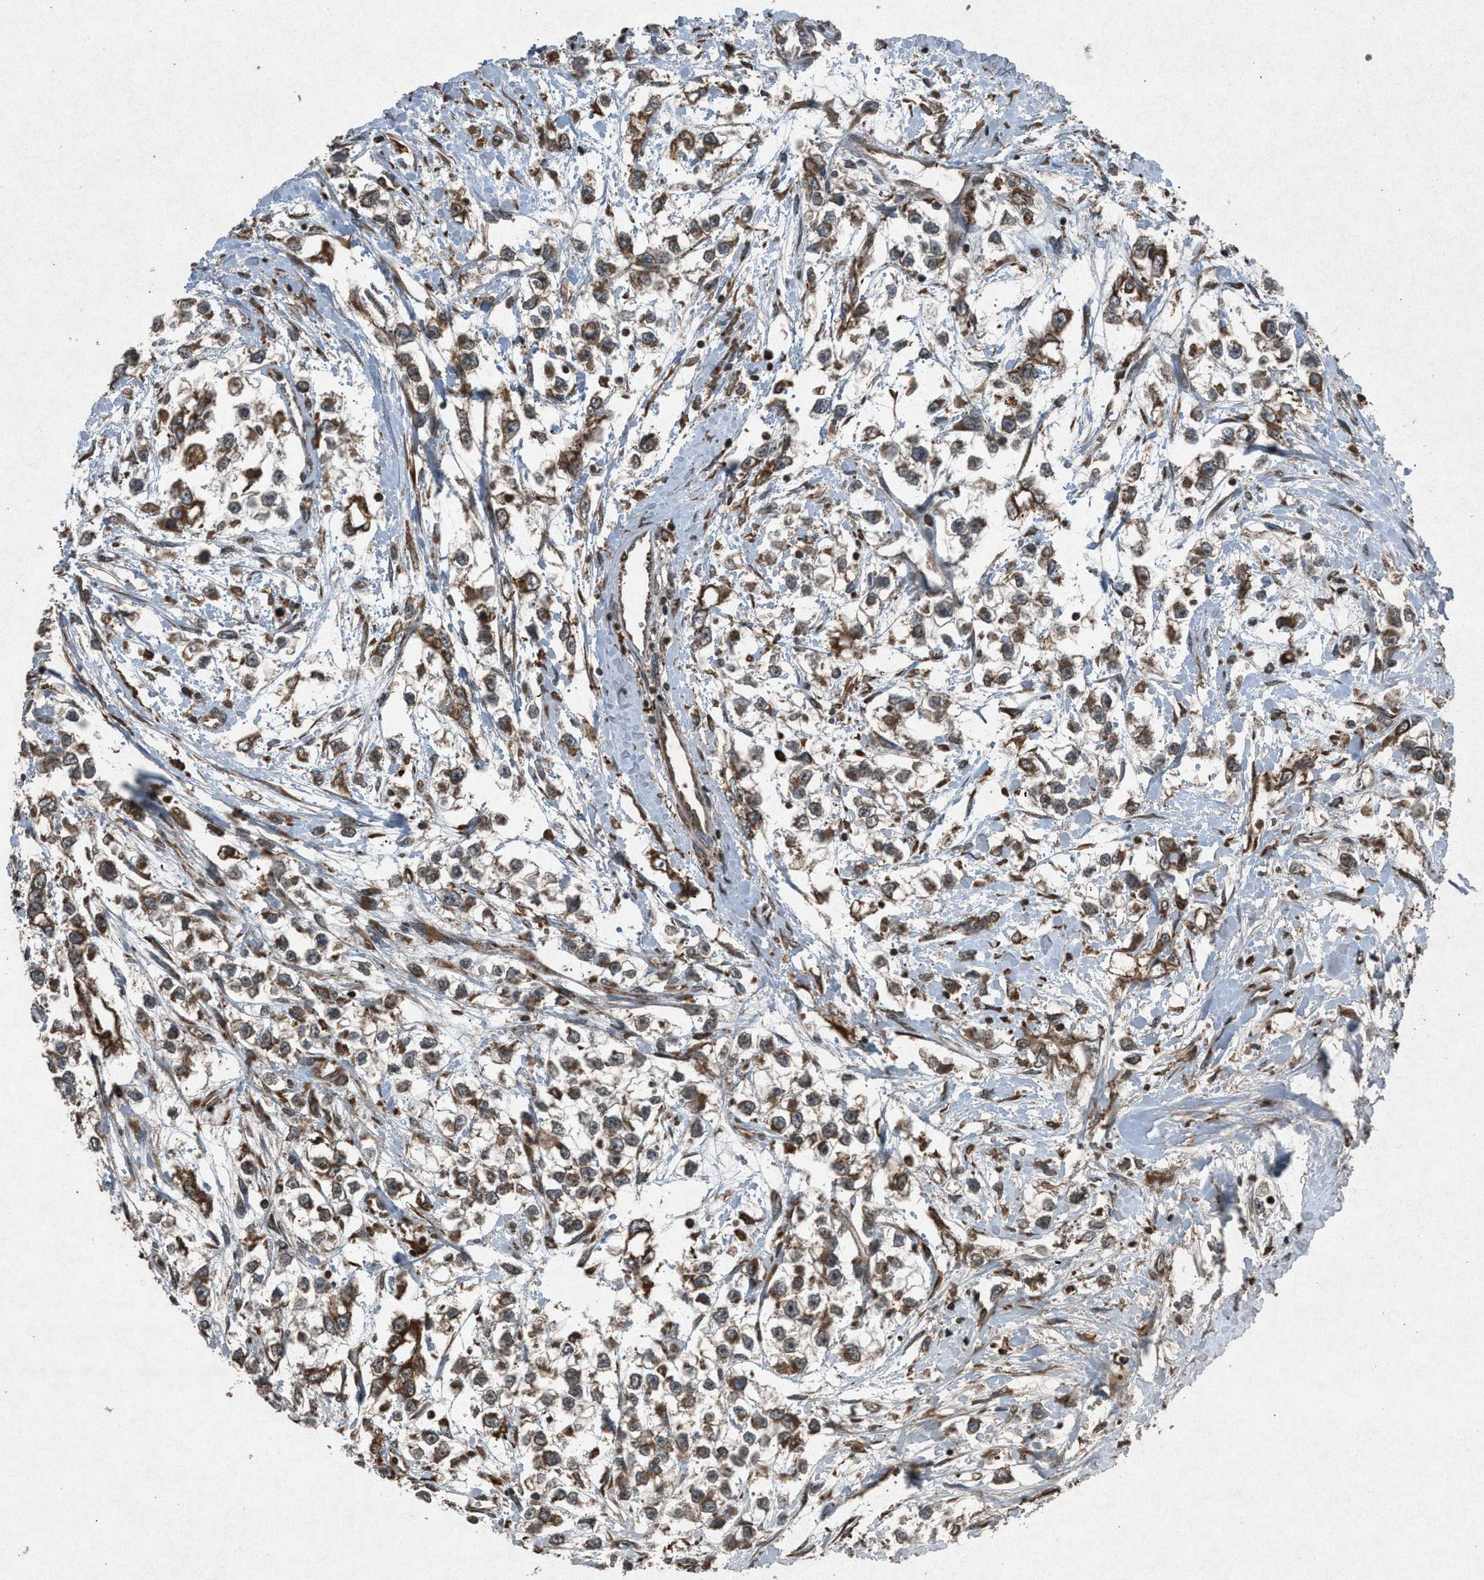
{"staining": {"intensity": "weak", "quantity": ">75%", "location": "cytoplasmic/membranous"}, "tissue": "testis cancer", "cell_type": "Tumor cells", "image_type": "cancer", "snomed": [{"axis": "morphology", "description": "Seminoma, NOS"}, {"axis": "morphology", "description": "Carcinoma, Embryonal, NOS"}, {"axis": "topography", "description": "Testis"}], "caption": "This is an image of immunohistochemistry (IHC) staining of embryonal carcinoma (testis), which shows weak staining in the cytoplasmic/membranous of tumor cells.", "gene": "CALR", "patient": {"sex": "male", "age": 51}}